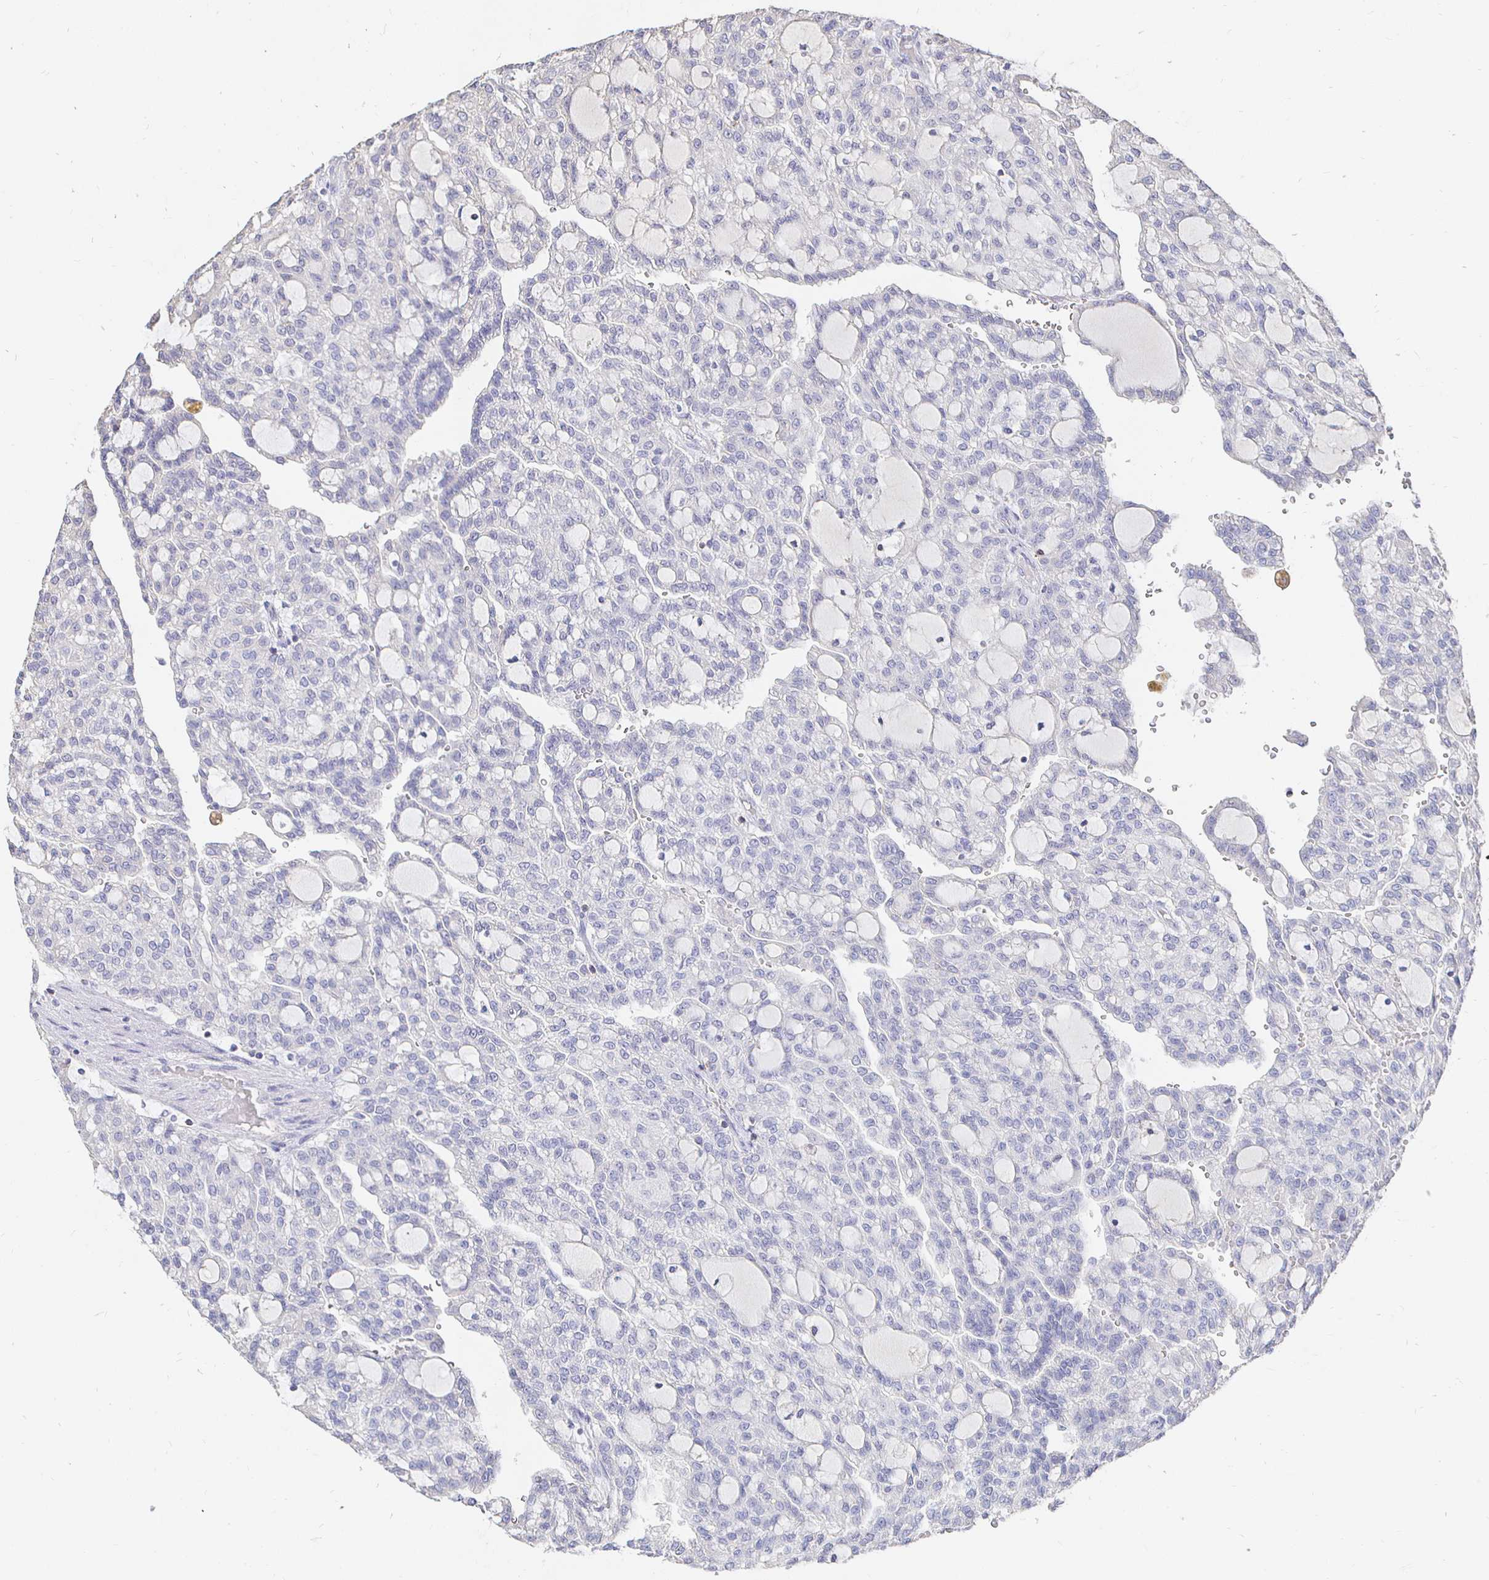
{"staining": {"intensity": "negative", "quantity": "none", "location": "none"}, "tissue": "renal cancer", "cell_type": "Tumor cells", "image_type": "cancer", "snomed": [{"axis": "morphology", "description": "Adenocarcinoma, NOS"}, {"axis": "topography", "description": "Kidney"}], "caption": "The image displays no significant staining in tumor cells of adenocarcinoma (renal). (DAB immunohistochemistry (IHC), high magnification).", "gene": "CXCR3", "patient": {"sex": "male", "age": 63}}